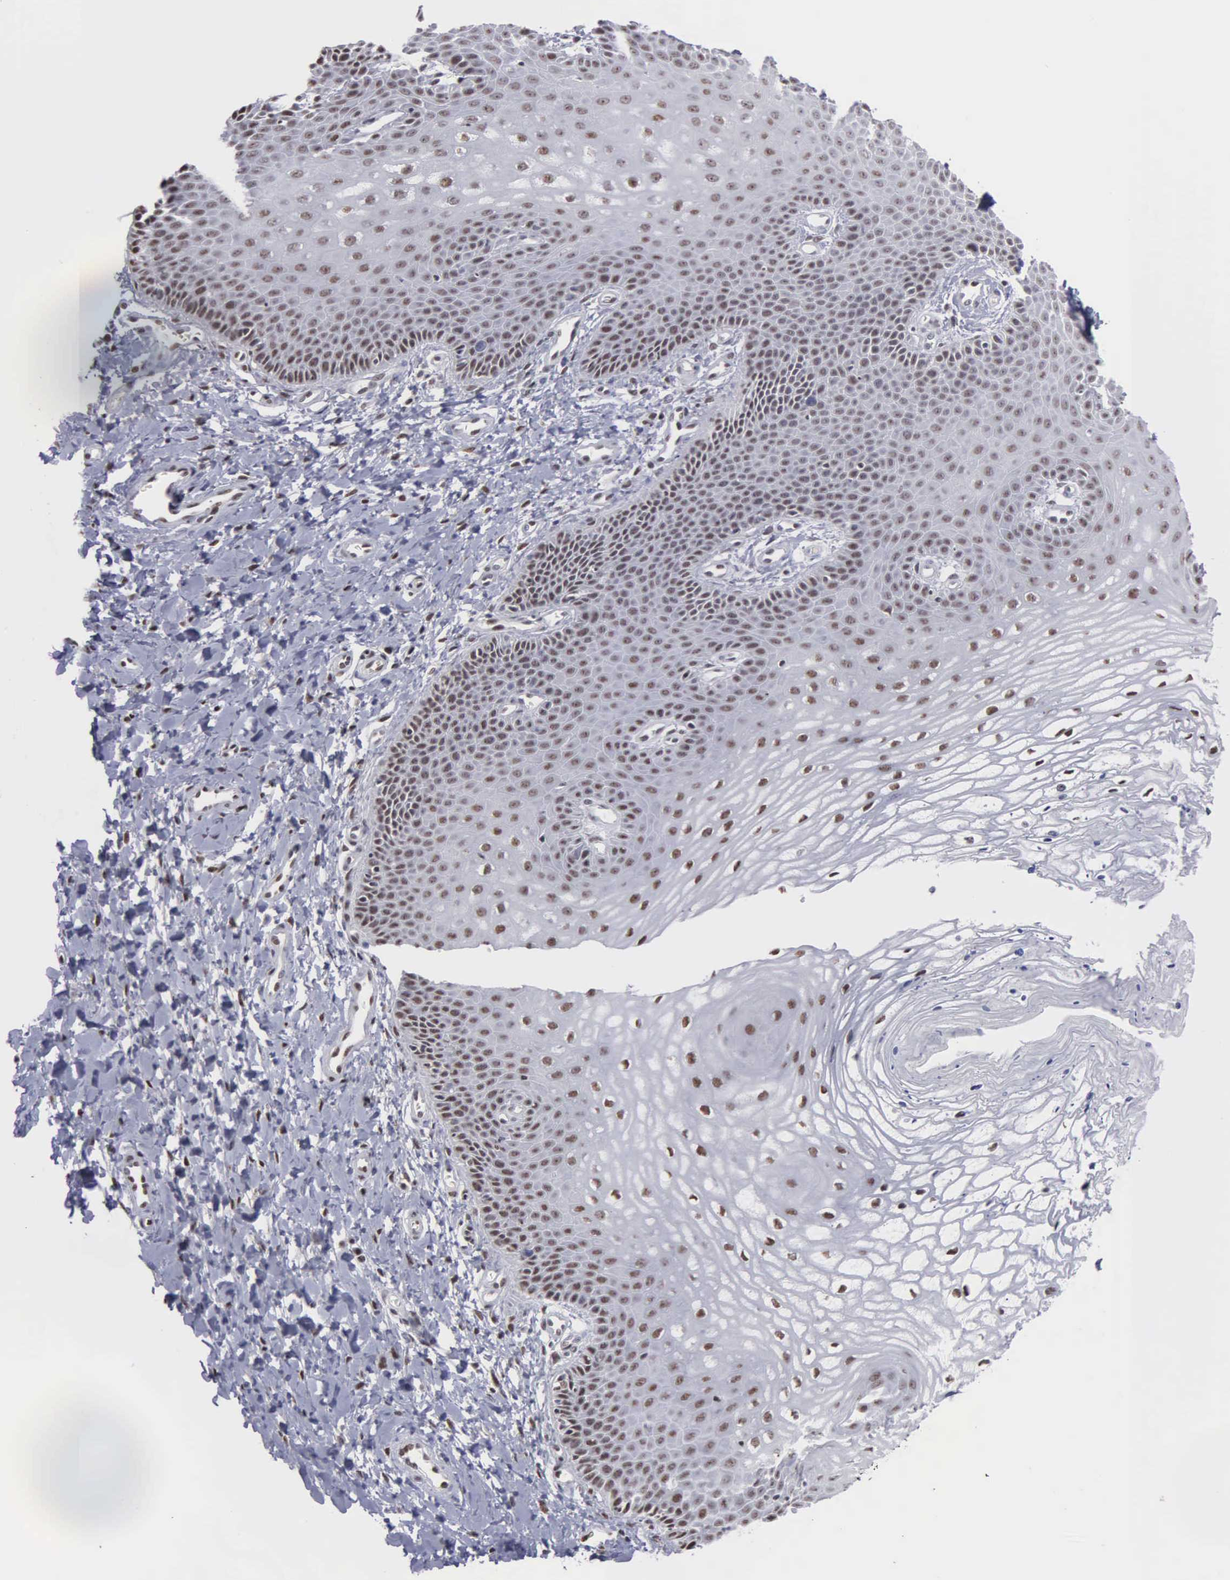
{"staining": {"intensity": "moderate", "quantity": ">75%", "location": "nuclear"}, "tissue": "vagina", "cell_type": "Squamous epithelial cells", "image_type": "normal", "snomed": [{"axis": "morphology", "description": "Normal tissue, NOS"}, {"axis": "topography", "description": "Vagina"}], "caption": "Brown immunohistochemical staining in unremarkable human vagina demonstrates moderate nuclear staining in about >75% of squamous epithelial cells. (DAB (3,3'-diaminobenzidine) IHC, brown staining for protein, blue staining for nuclei).", "gene": "KIAA0586", "patient": {"sex": "female", "age": 68}}